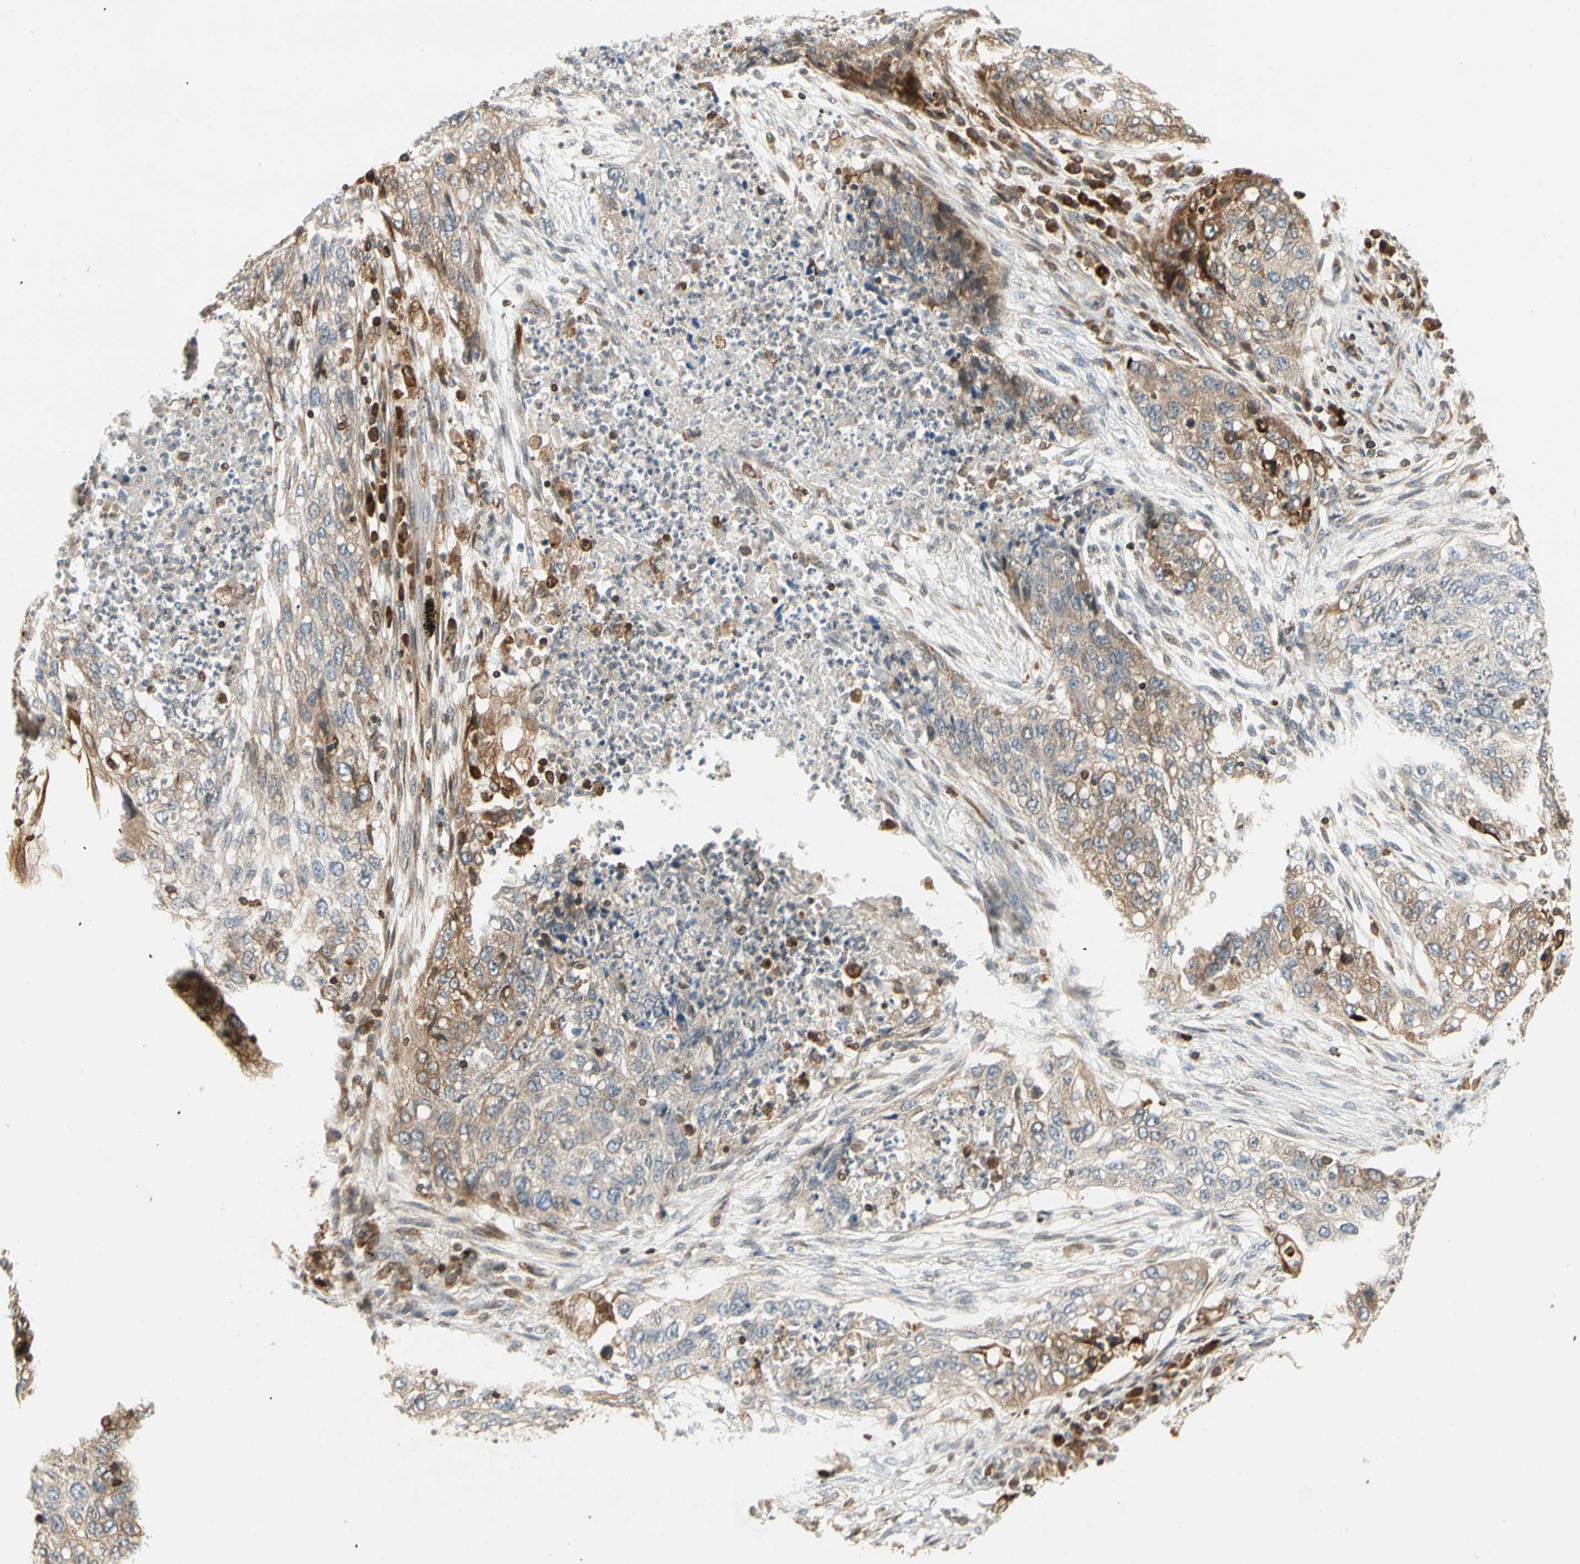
{"staining": {"intensity": "moderate", "quantity": "25%-75%", "location": "cytoplasmic/membranous"}, "tissue": "lung cancer", "cell_type": "Tumor cells", "image_type": "cancer", "snomed": [{"axis": "morphology", "description": "Squamous cell carcinoma, NOS"}, {"axis": "topography", "description": "Lung"}], "caption": "Lung squamous cell carcinoma was stained to show a protein in brown. There is medium levels of moderate cytoplasmic/membranous staining in approximately 25%-75% of tumor cells.", "gene": "TAPBP", "patient": {"sex": "female", "age": 63}}